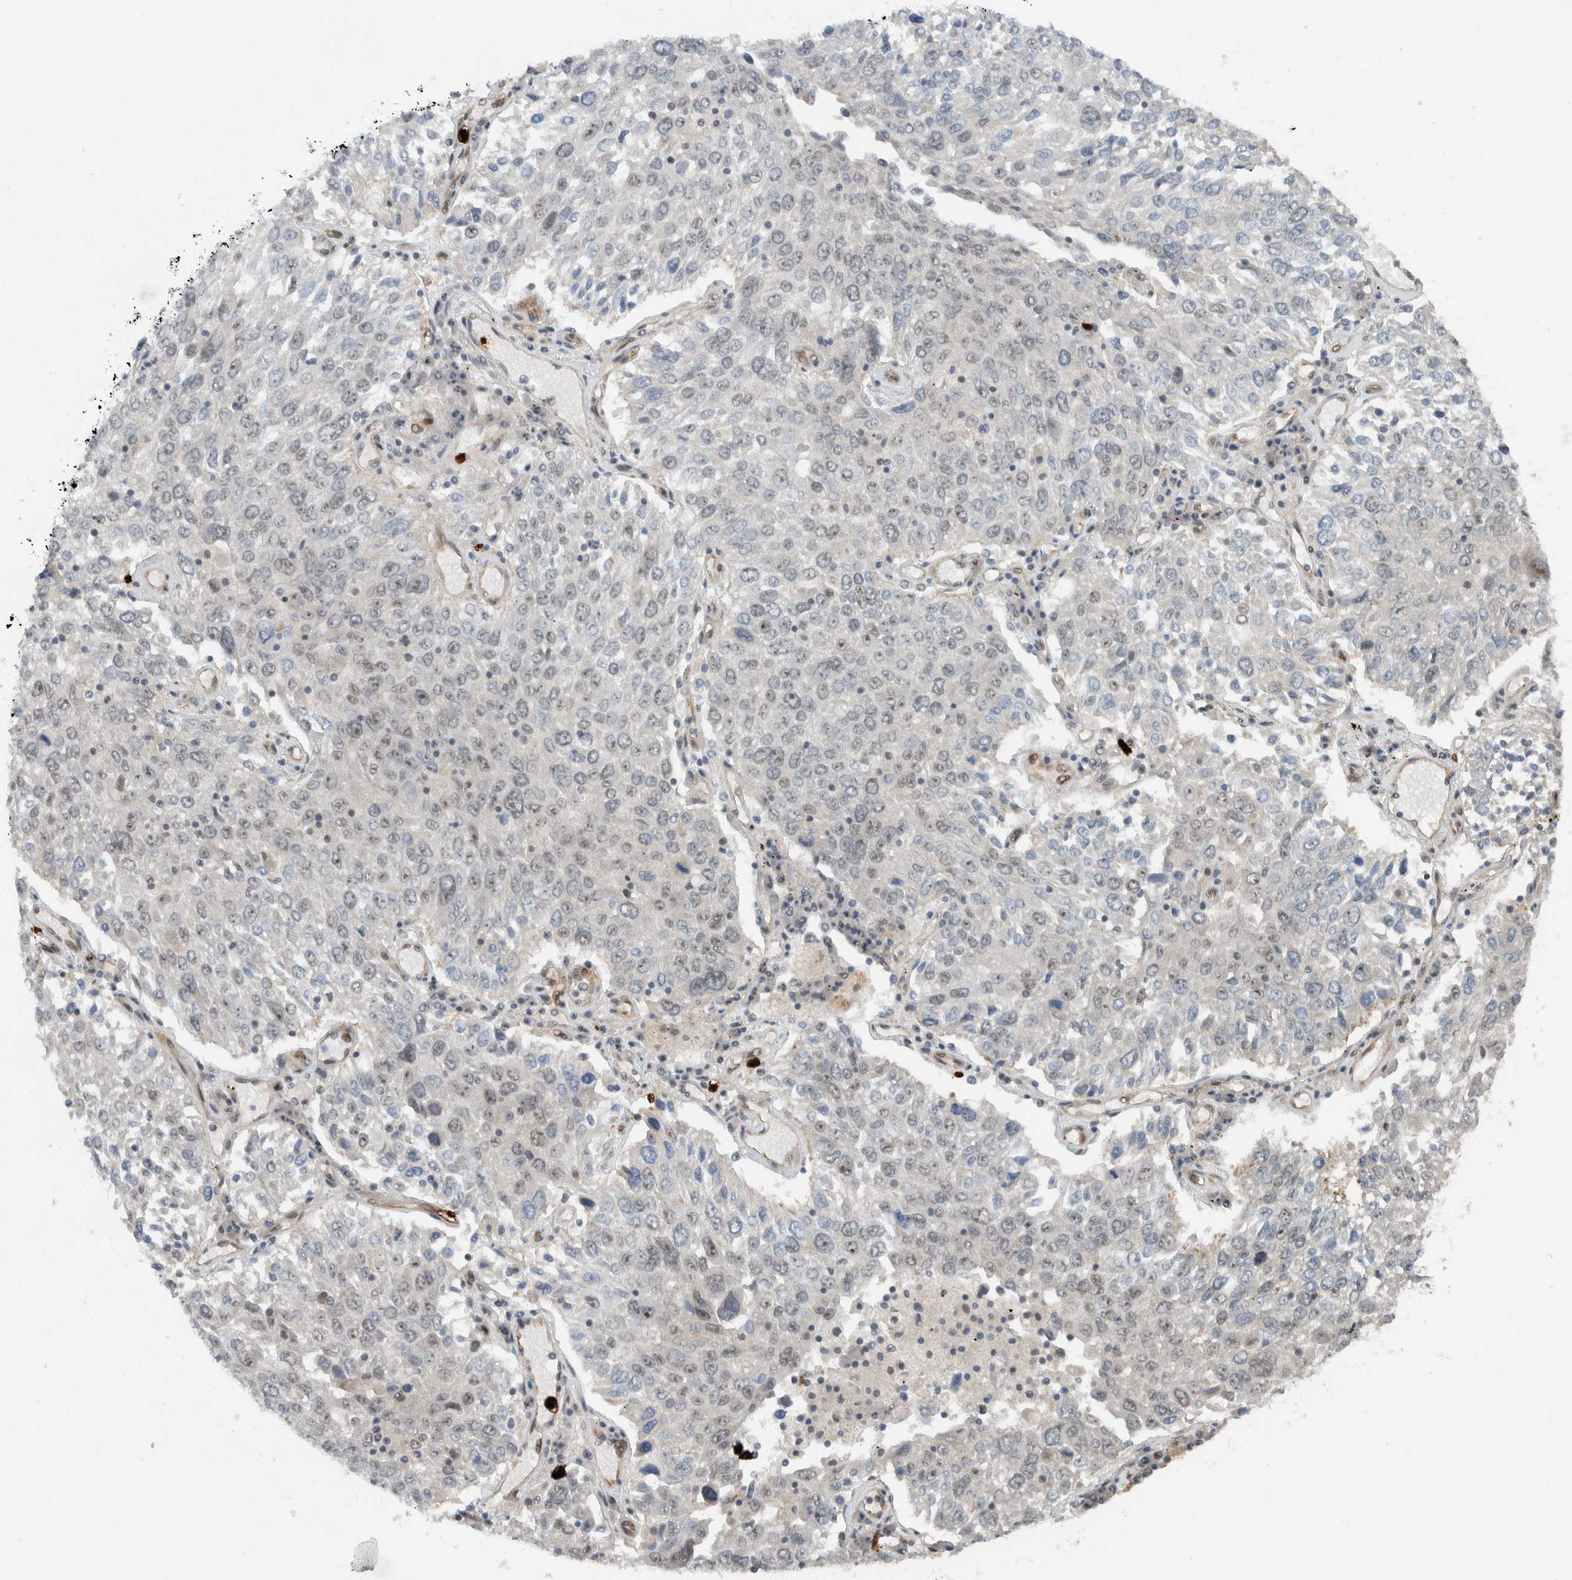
{"staining": {"intensity": "weak", "quantity": "<25%", "location": "nuclear"}, "tissue": "lung cancer", "cell_type": "Tumor cells", "image_type": "cancer", "snomed": [{"axis": "morphology", "description": "Squamous cell carcinoma, NOS"}, {"axis": "topography", "description": "Lung"}], "caption": "Tumor cells are negative for protein expression in human lung cancer (squamous cell carcinoma).", "gene": "ZFP91", "patient": {"sex": "male", "age": 65}}